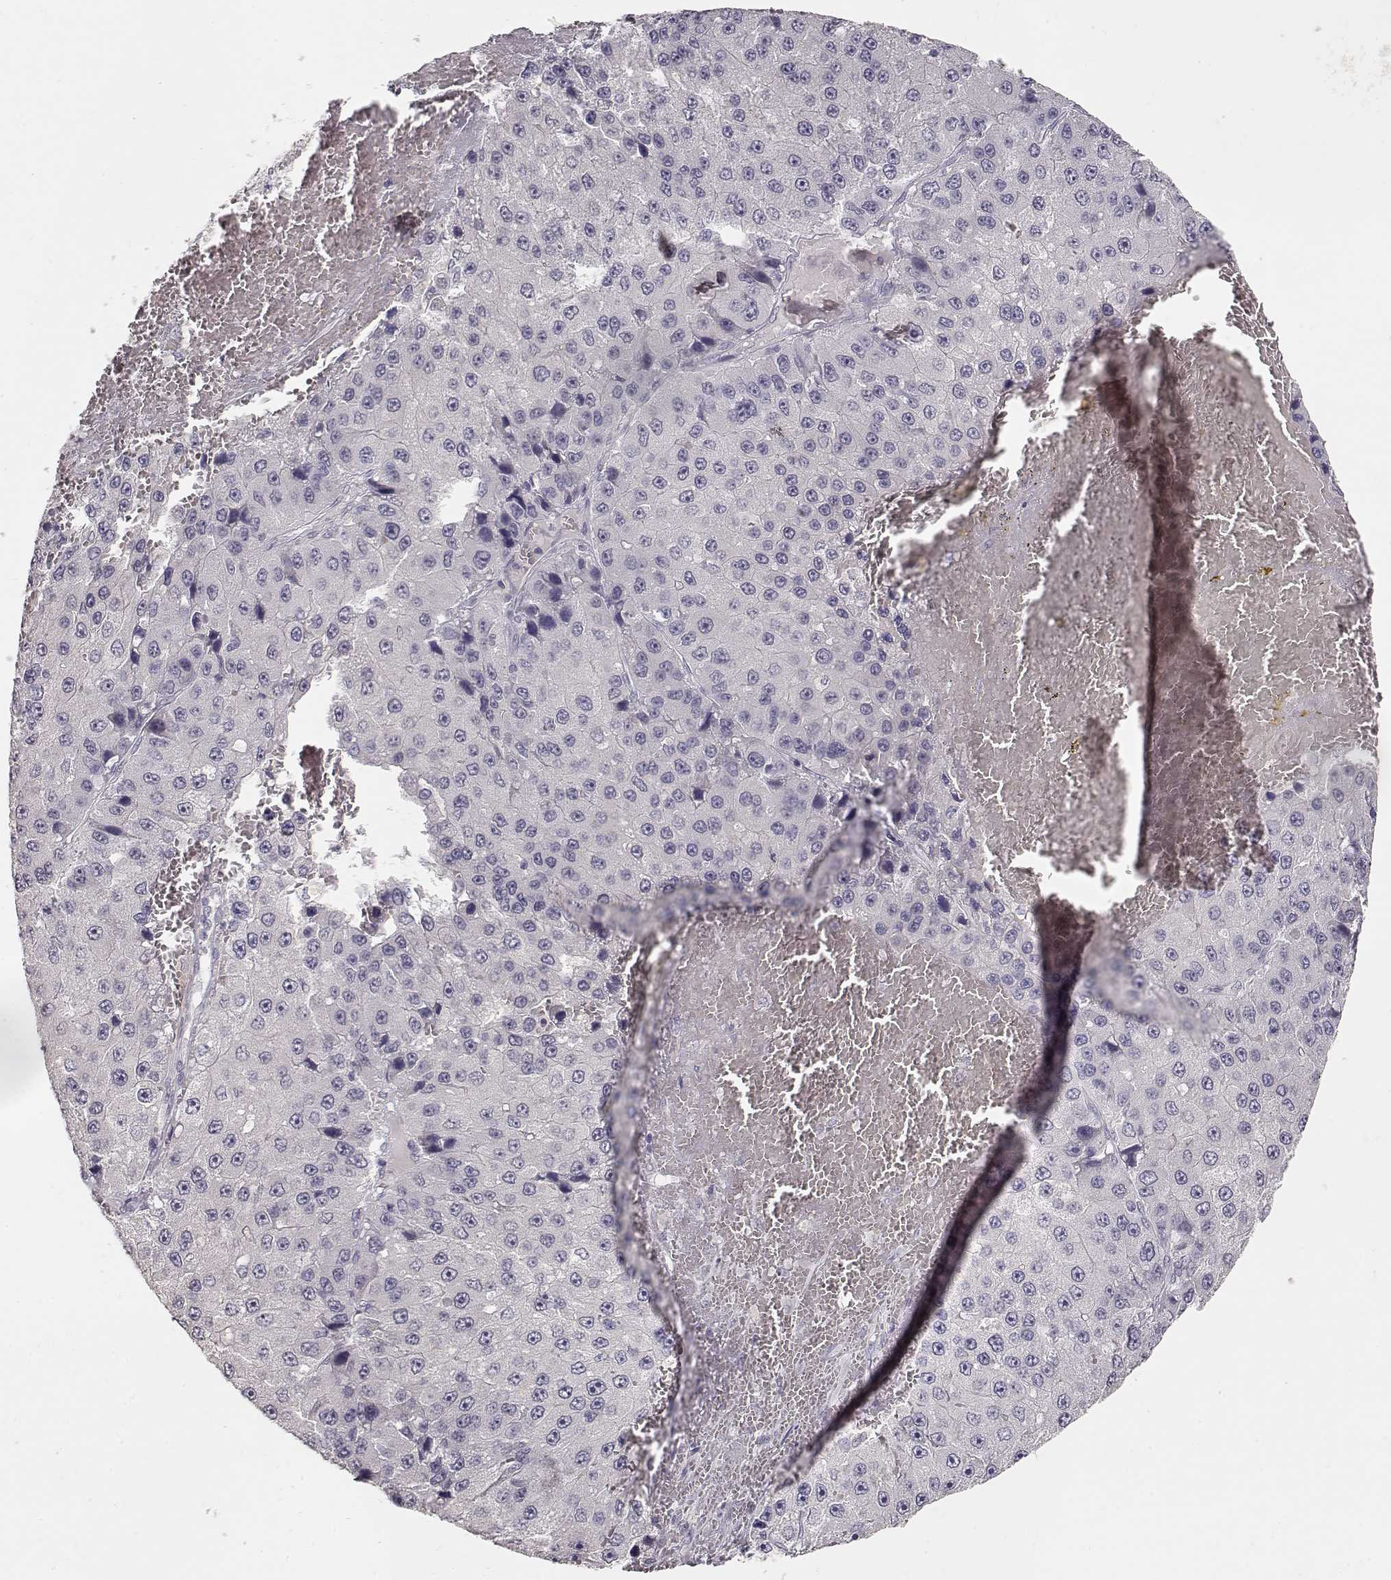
{"staining": {"intensity": "negative", "quantity": "none", "location": "none"}, "tissue": "liver cancer", "cell_type": "Tumor cells", "image_type": "cancer", "snomed": [{"axis": "morphology", "description": "Carcinoma, Hepatocellular, NOS"}, {"axis": "topography", "description": "Liver"}], "caption": "The histopathology image displays no staining of tumor cells in liver cancer.", "gene": "TPH2", "patient": {"sex": "female", "age": 73}}